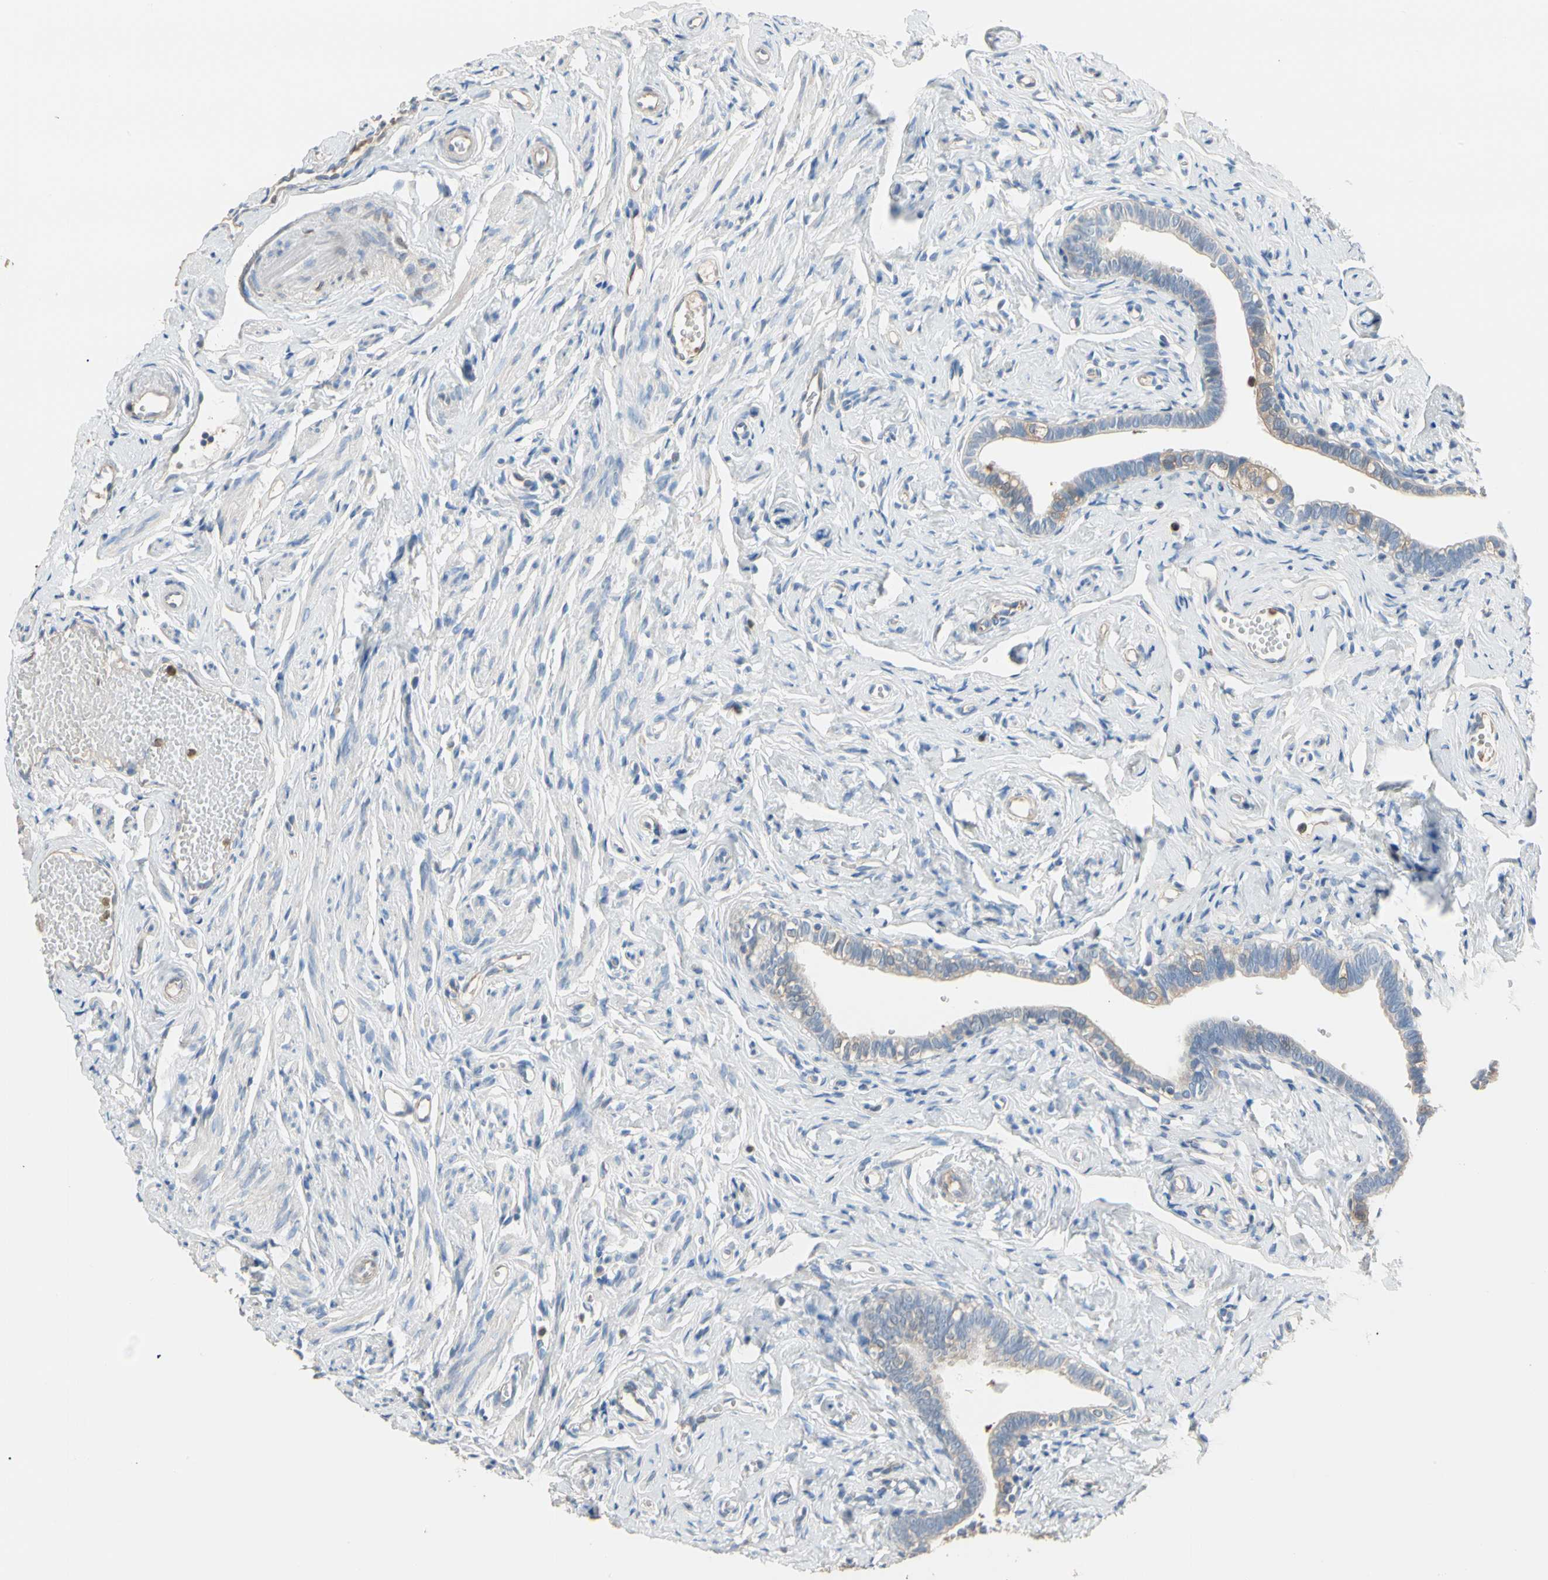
{"staining": {"intensity": "weak", "quantity": "25%-75%", "location": "cytoplasmic/membranous"}, "tissue": "fallopian tube", "cell_type": "Glandular cells", "image_type": "normal", "snomed": [{"axis": "morphology", "description": "Normal tissue, NOS"}, {"axis": "topography", "description": "Fallopian tube"}], "caption": "Unremarkable fallopian tube was stained to show a protein in brown. There is low levels of weak cytoplasmic/membranous expression in about 25%-75% of glandular cells. The staining is performed using DAB (3,3'-diaminobenzidine) brown chromogen to label protein expression. The nuclei are counter-stained blue using hematoxylin.", "gene": "BBOX1", "patient": {"sex": "female", "age": 71}}